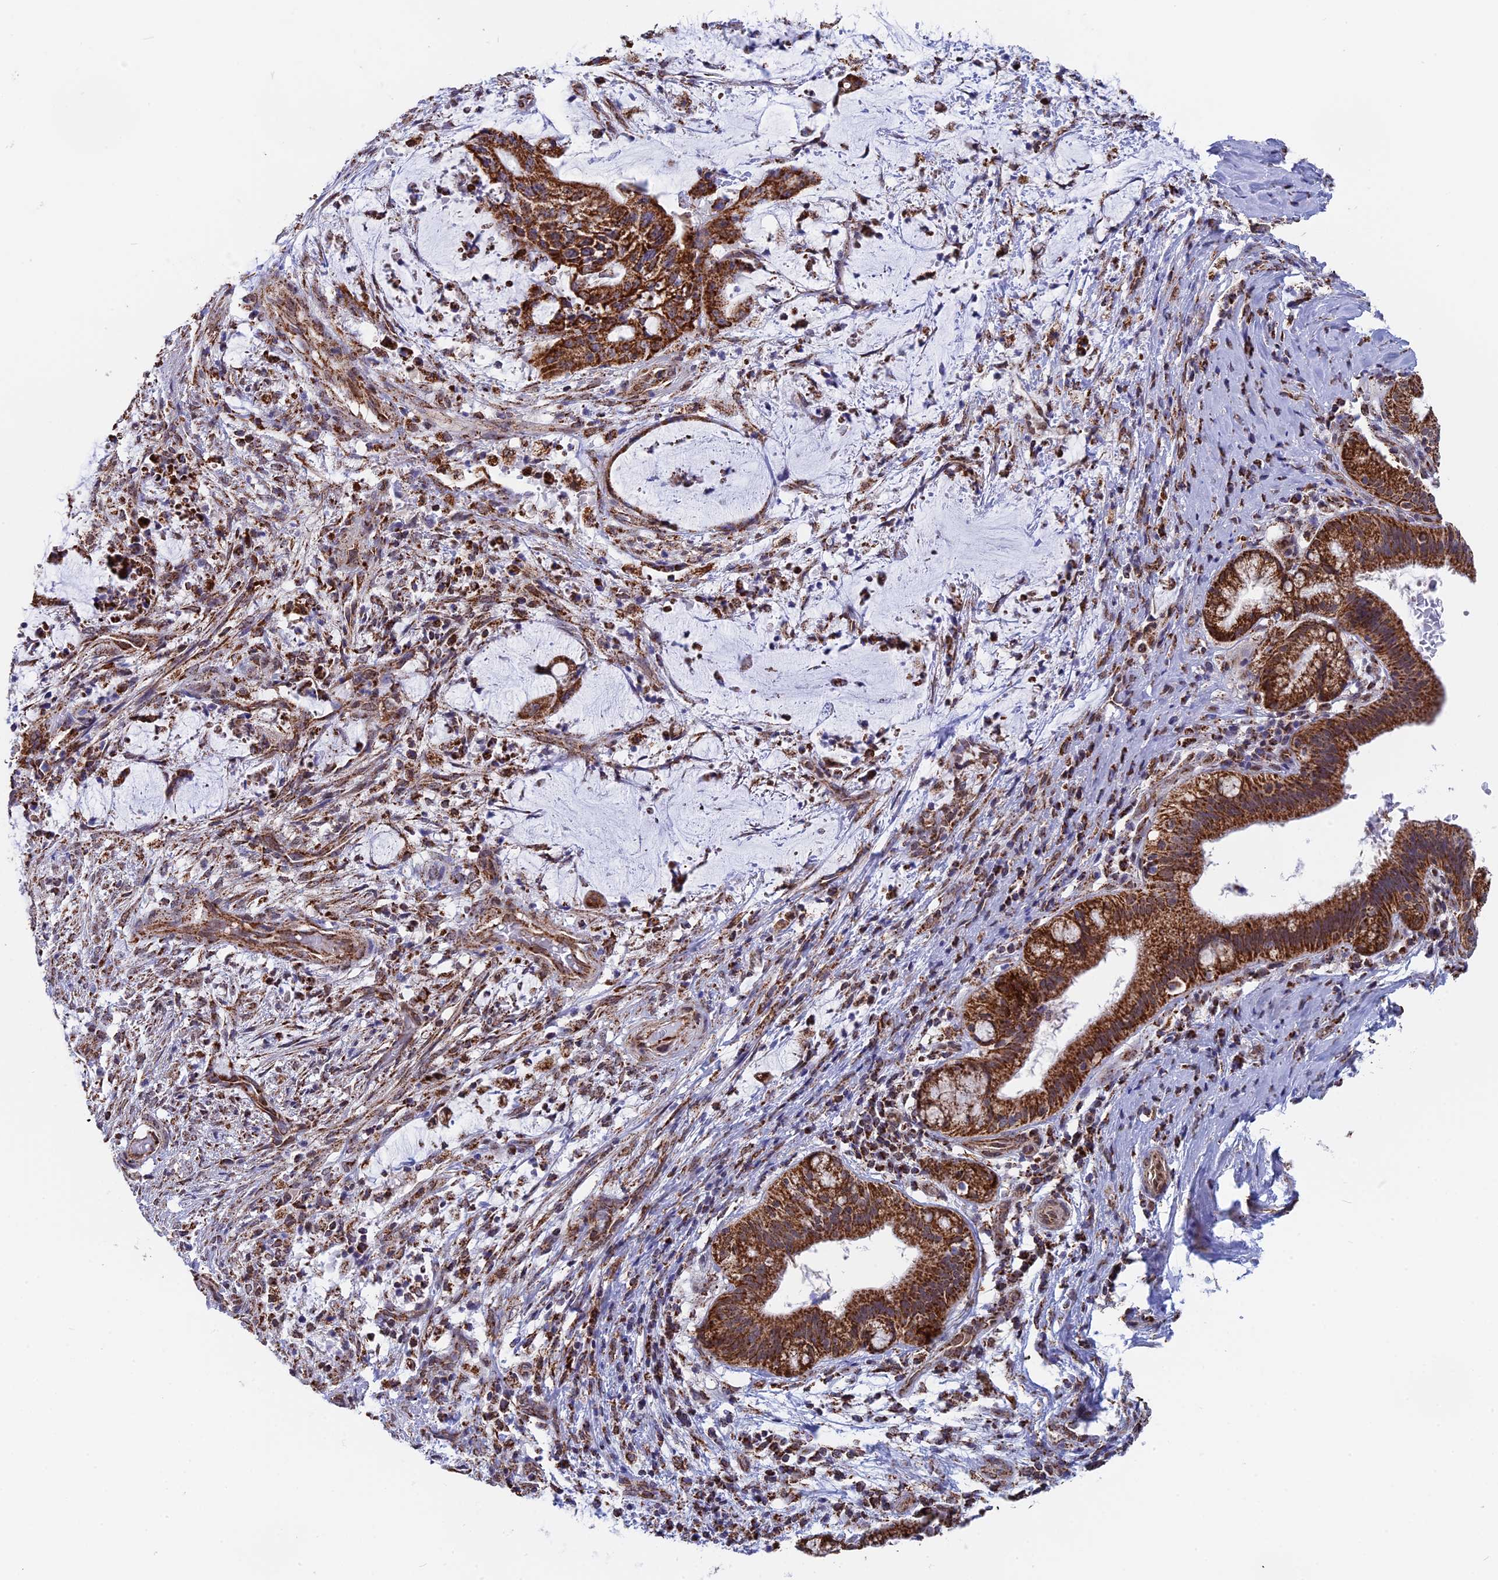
{"staining": {"intensity": "strong", "quantity": ">75%", "location": "cytoplasmic/membranous"}, "tissue": "liver cancer", "cell_type": "Tumor cells", "image_type": "cancer", "snomed": [{"axis": "morphology", "description": "Normal tissue, NOS"}, {"axis": "morphology", "description": "Cholangiocarcinoma"}, {"axis": "topography", "description": "Liver"}, {"axis": "topography", "description": "Peripheral nerve tissue"}], "caption": "Strong cytoplasmic/membranous protein positivity is seen in about >75% of tumor cells in liver cholangiocarcinoma.", "gene": "CDC16", "patient": {"sex": "female", "age": 73}}